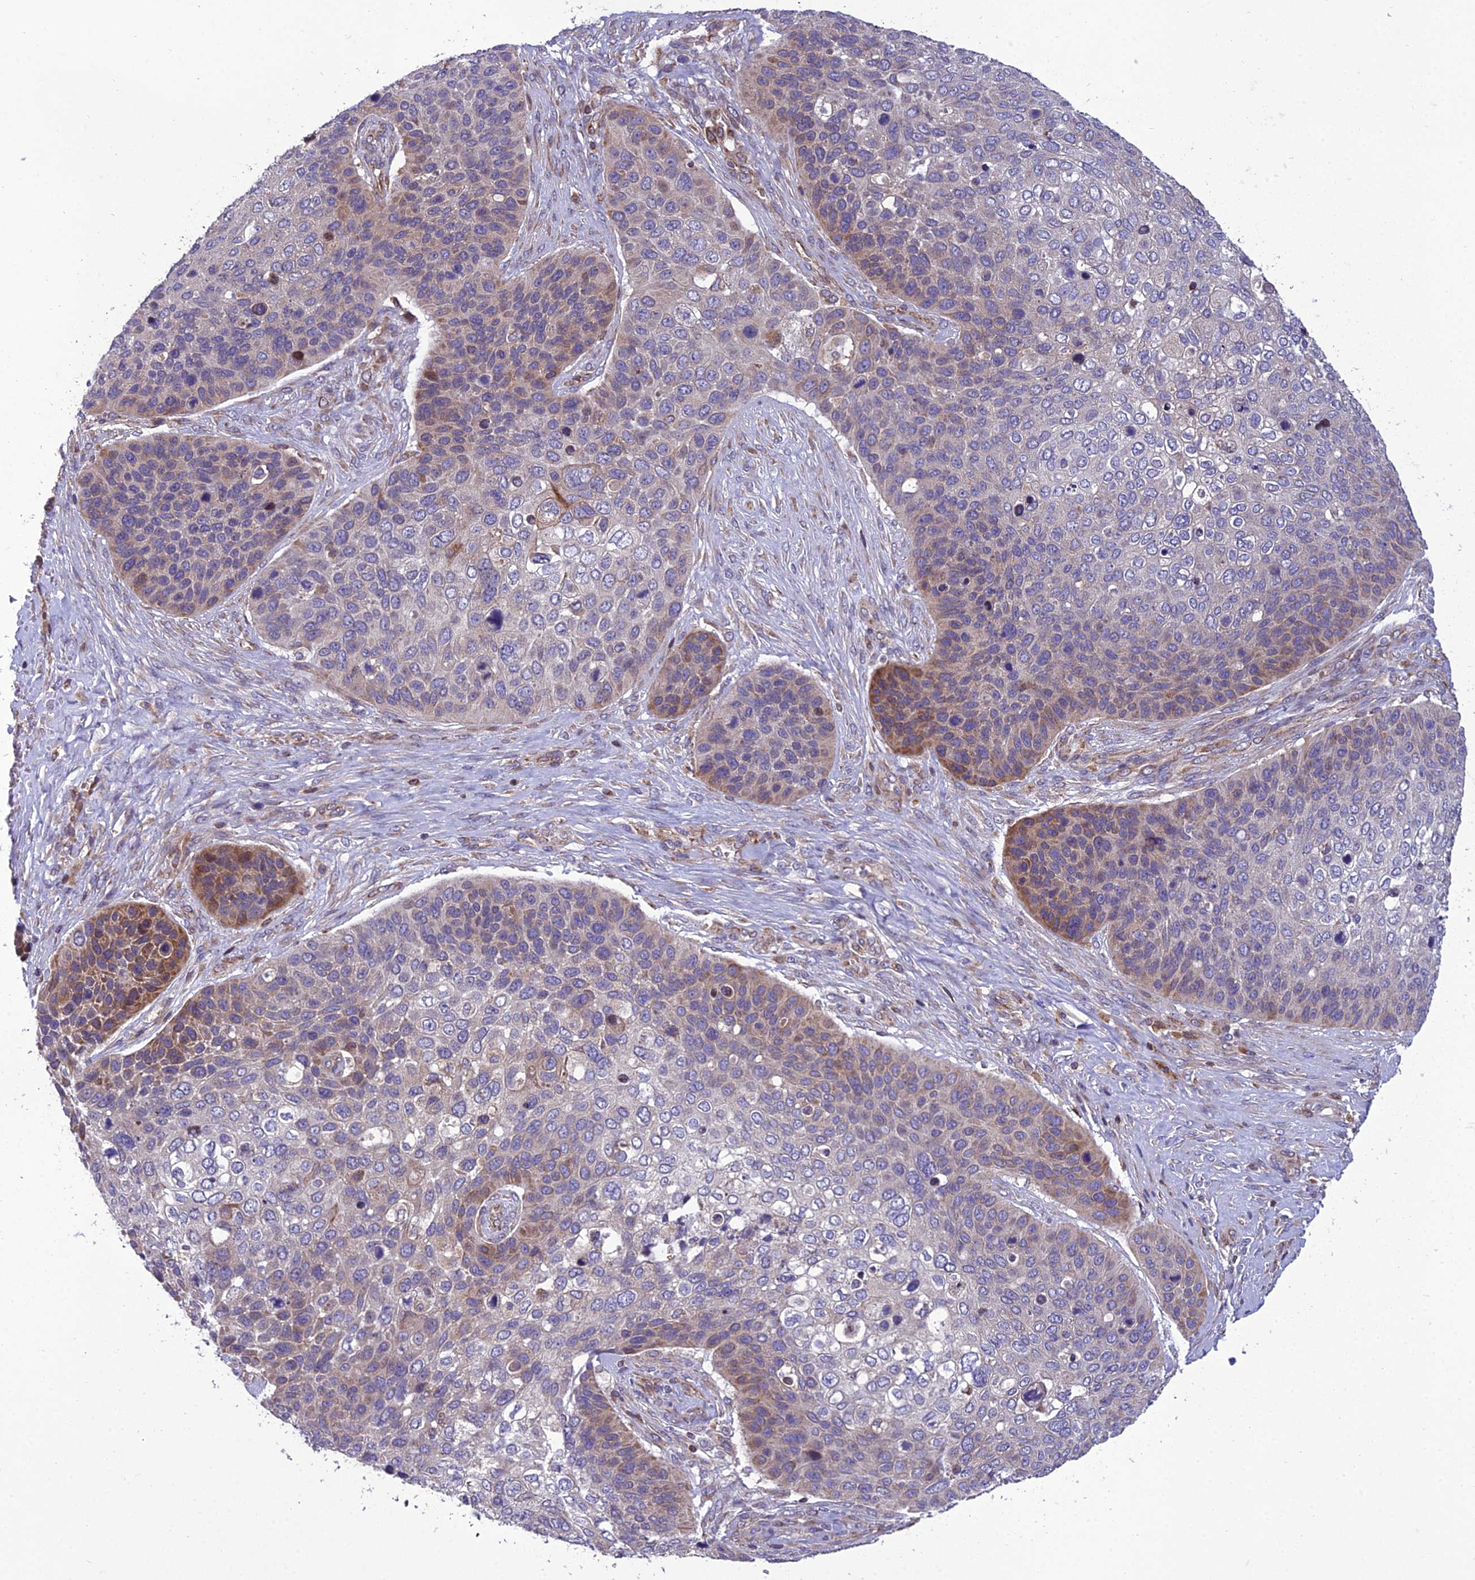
{"staining": {"intensity": "moderate", "quantity": "<25%", "location": "cytoplasmic/membranous"}, "tissue": "skin cancer", "cell_type": "Tumor cells", "image_type": "cancer", "snomed": [{"axis": "morphology", "description": "Basal cell carcinoma"}, {"axis": "topography", "description": "Skin"}], "caption": "A brown stain labels moderate cytoplasmic/membranous staining of a protein in human skin cancer tumor cells.", "gene": "GIMAP1", "patient": {"sex": "female", "age": 74}}